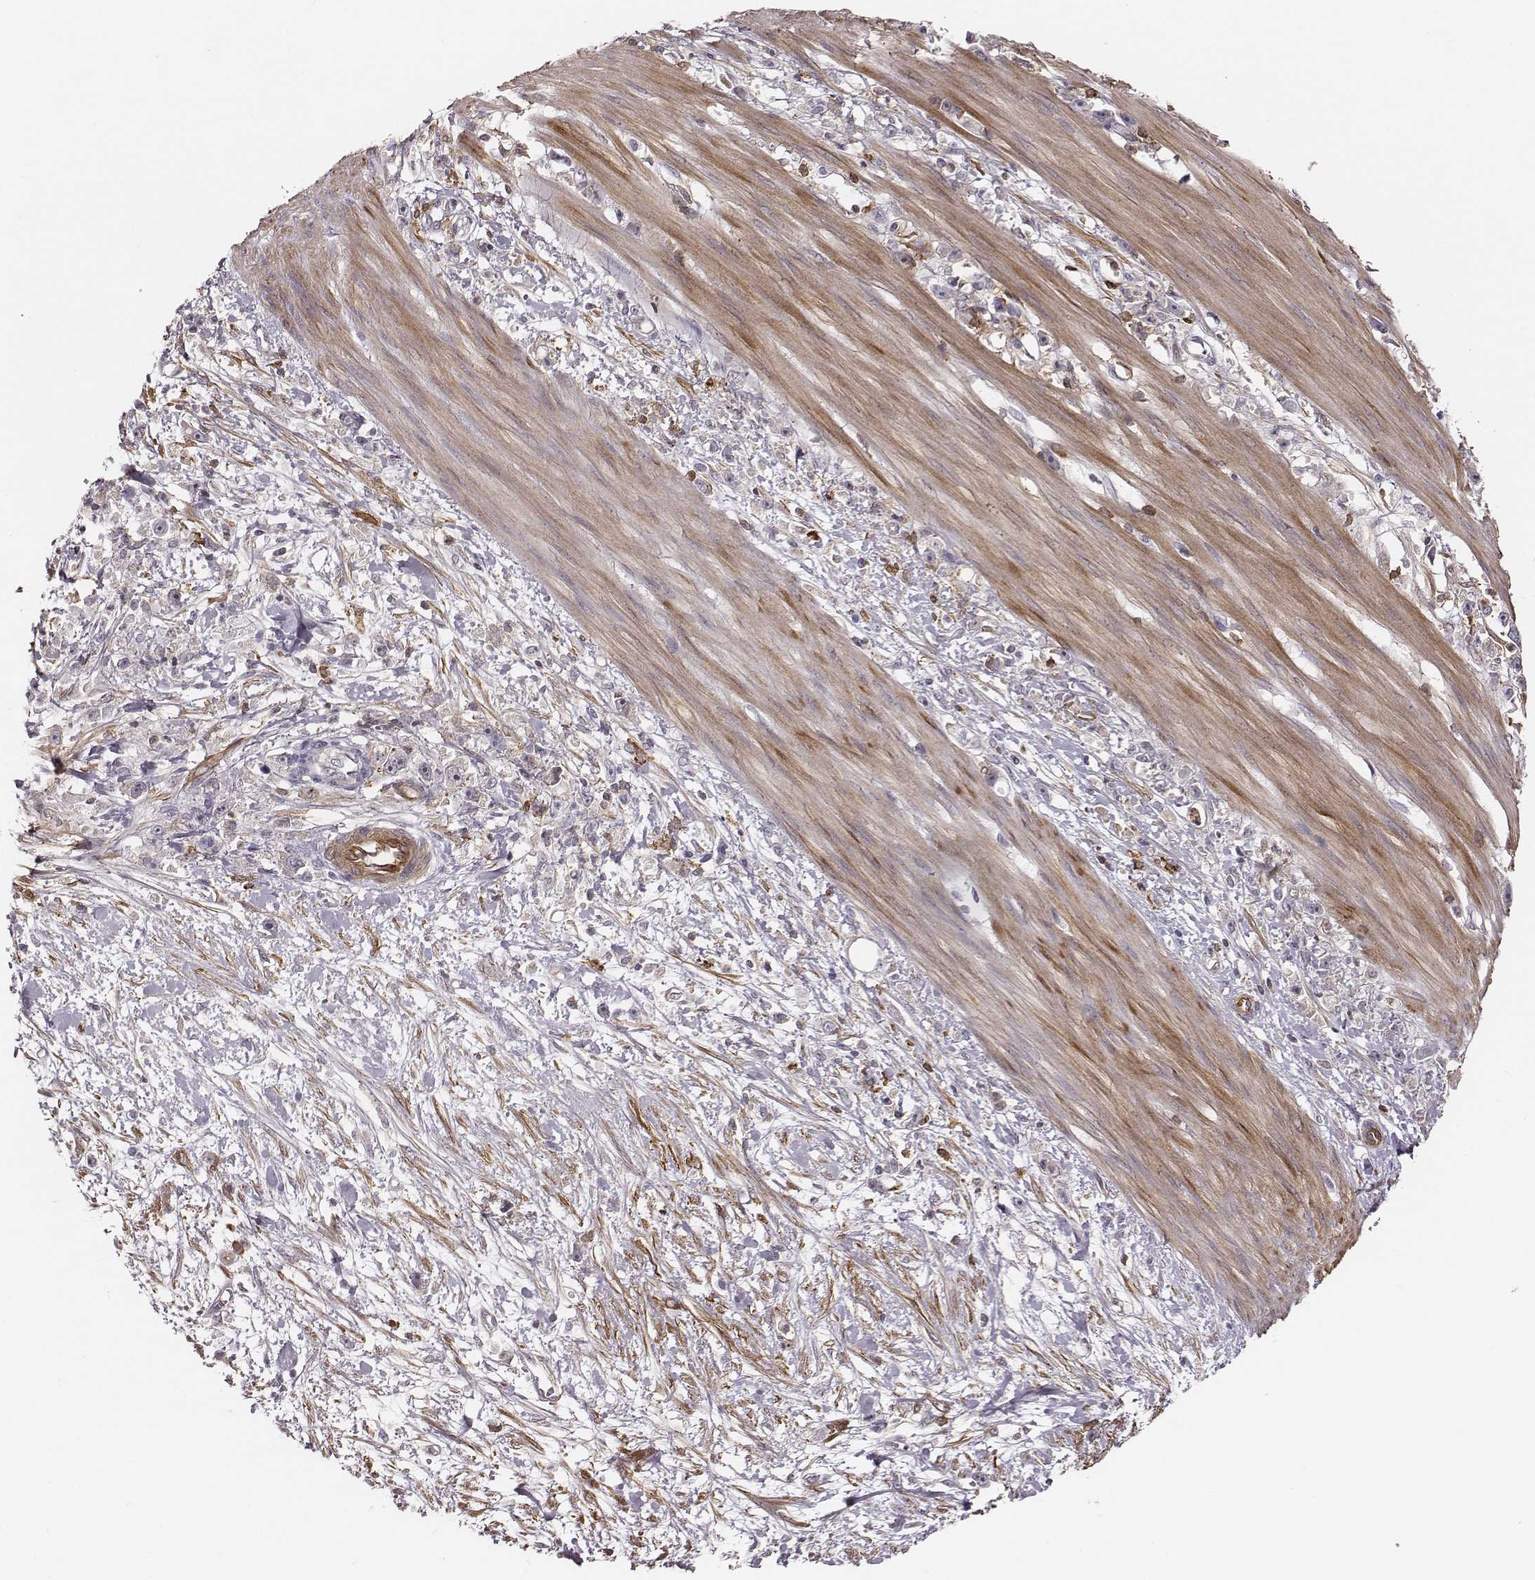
{"staining": {"intensity": "negative", "quantity": "none", "location": "none"}, "tissue": "stomach cancer", "cell_type": "Tumor cells", "image_type": "cancer", "snomed": [{"axis": "morphology", "description": "Adenocarcinoma, NOS"}, {"axis": "topography", "description": "Stomach"}], "caption": "A photomicrograph of human adenocarcinoma (stomach) is negative for staining in tumor cells.", "gene": "ZYX", "patient": {"sex": "female", "age": 59}}